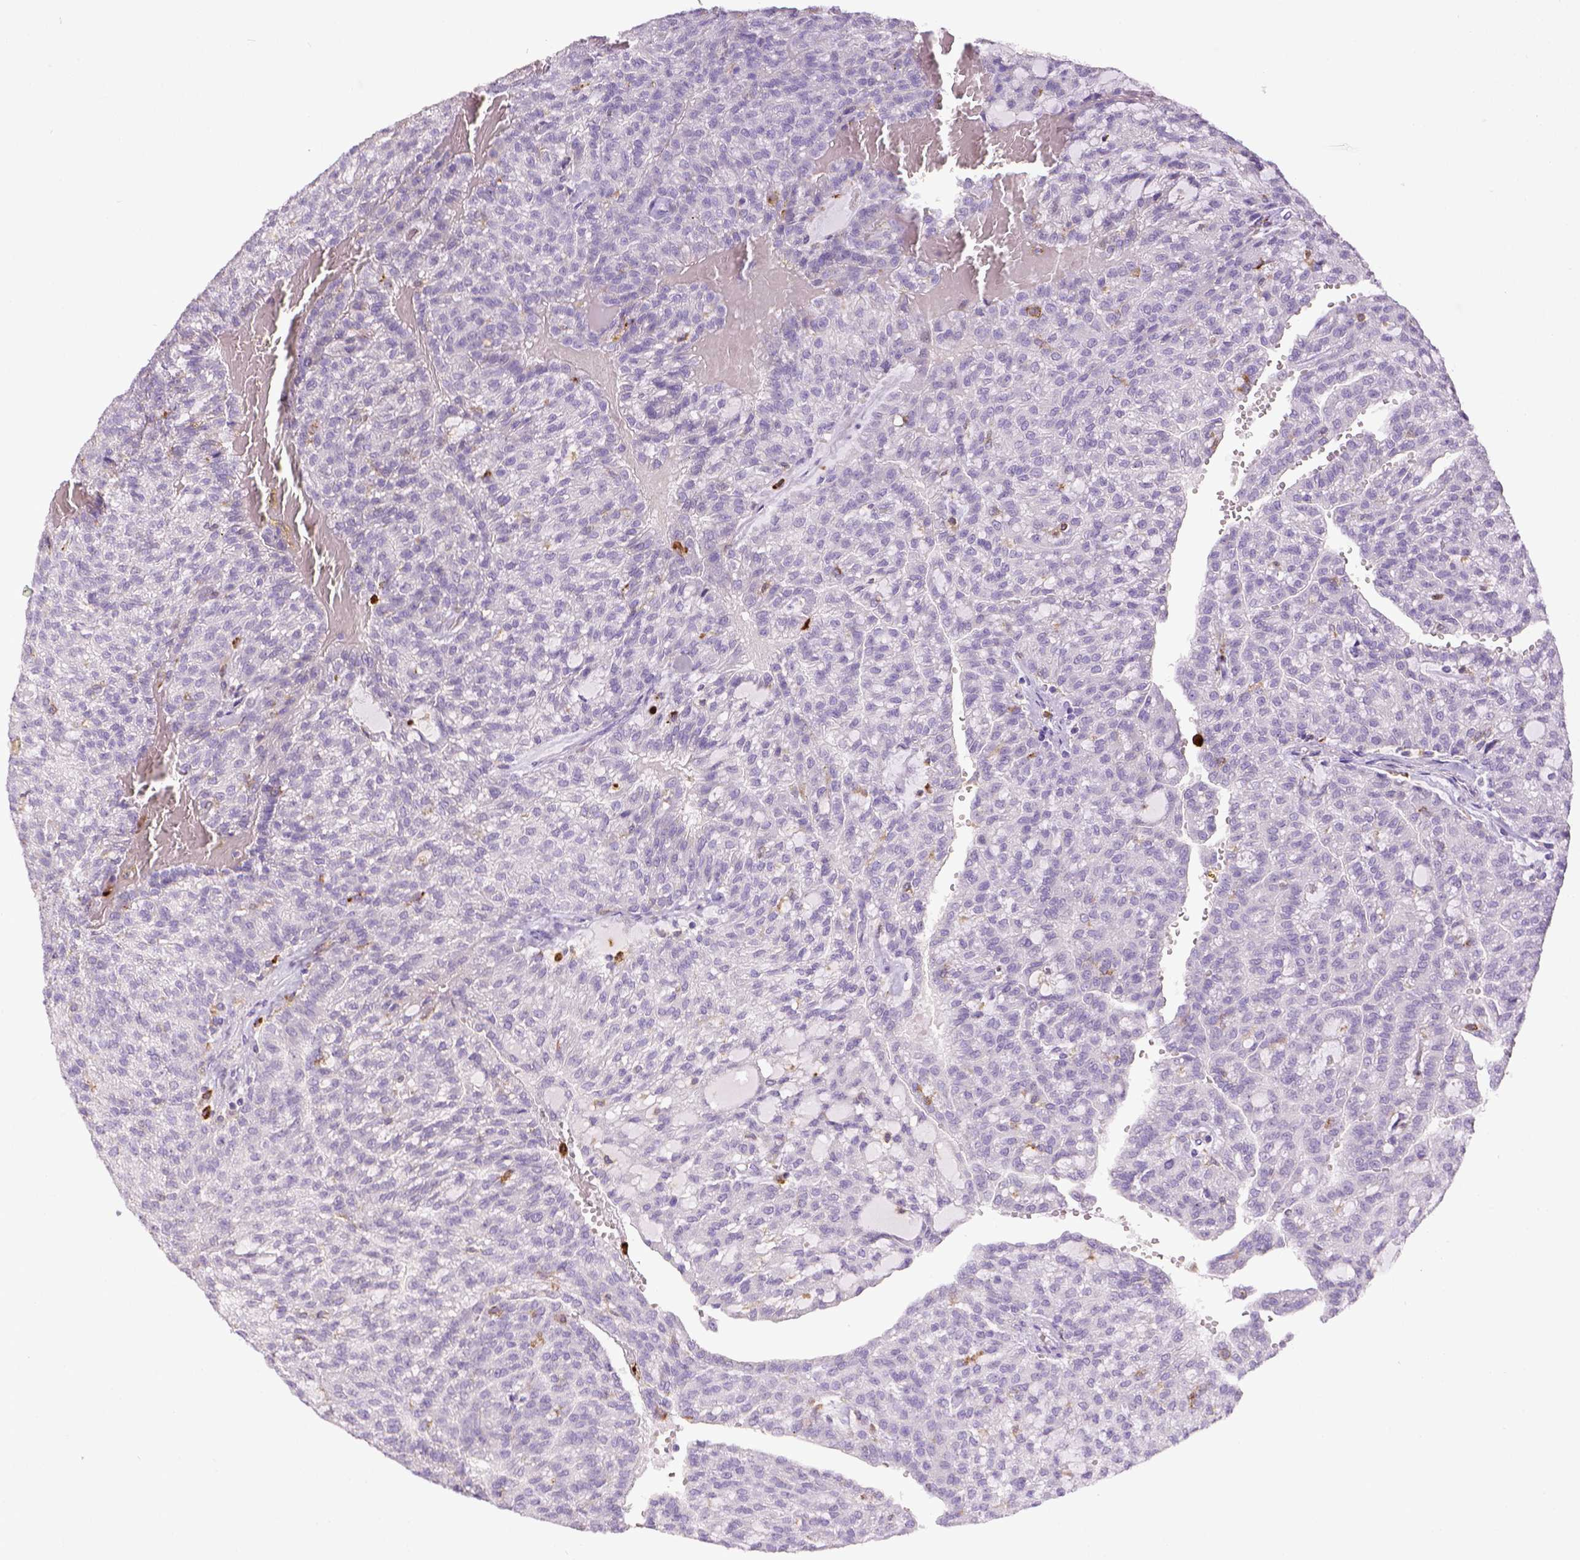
{"staining": {"intensity": "negative", "quantity": "none", "location": "none"}, "tissue": "renal cancer", "cell_type": "Tumor cells", "image_type": "cancer", "snomed": [{"axis": "morphology", "description": "Adenocarcinoma, NOS"}, {"axis": "topography", "description": "Kidney"}], "caption": "DAB immunohistochemical staining of adenocarcinoma (renal) shows no significant staining in tumor cells.", "gene": "ITGAM", "patient": {"sex": "male", "age": 63}}